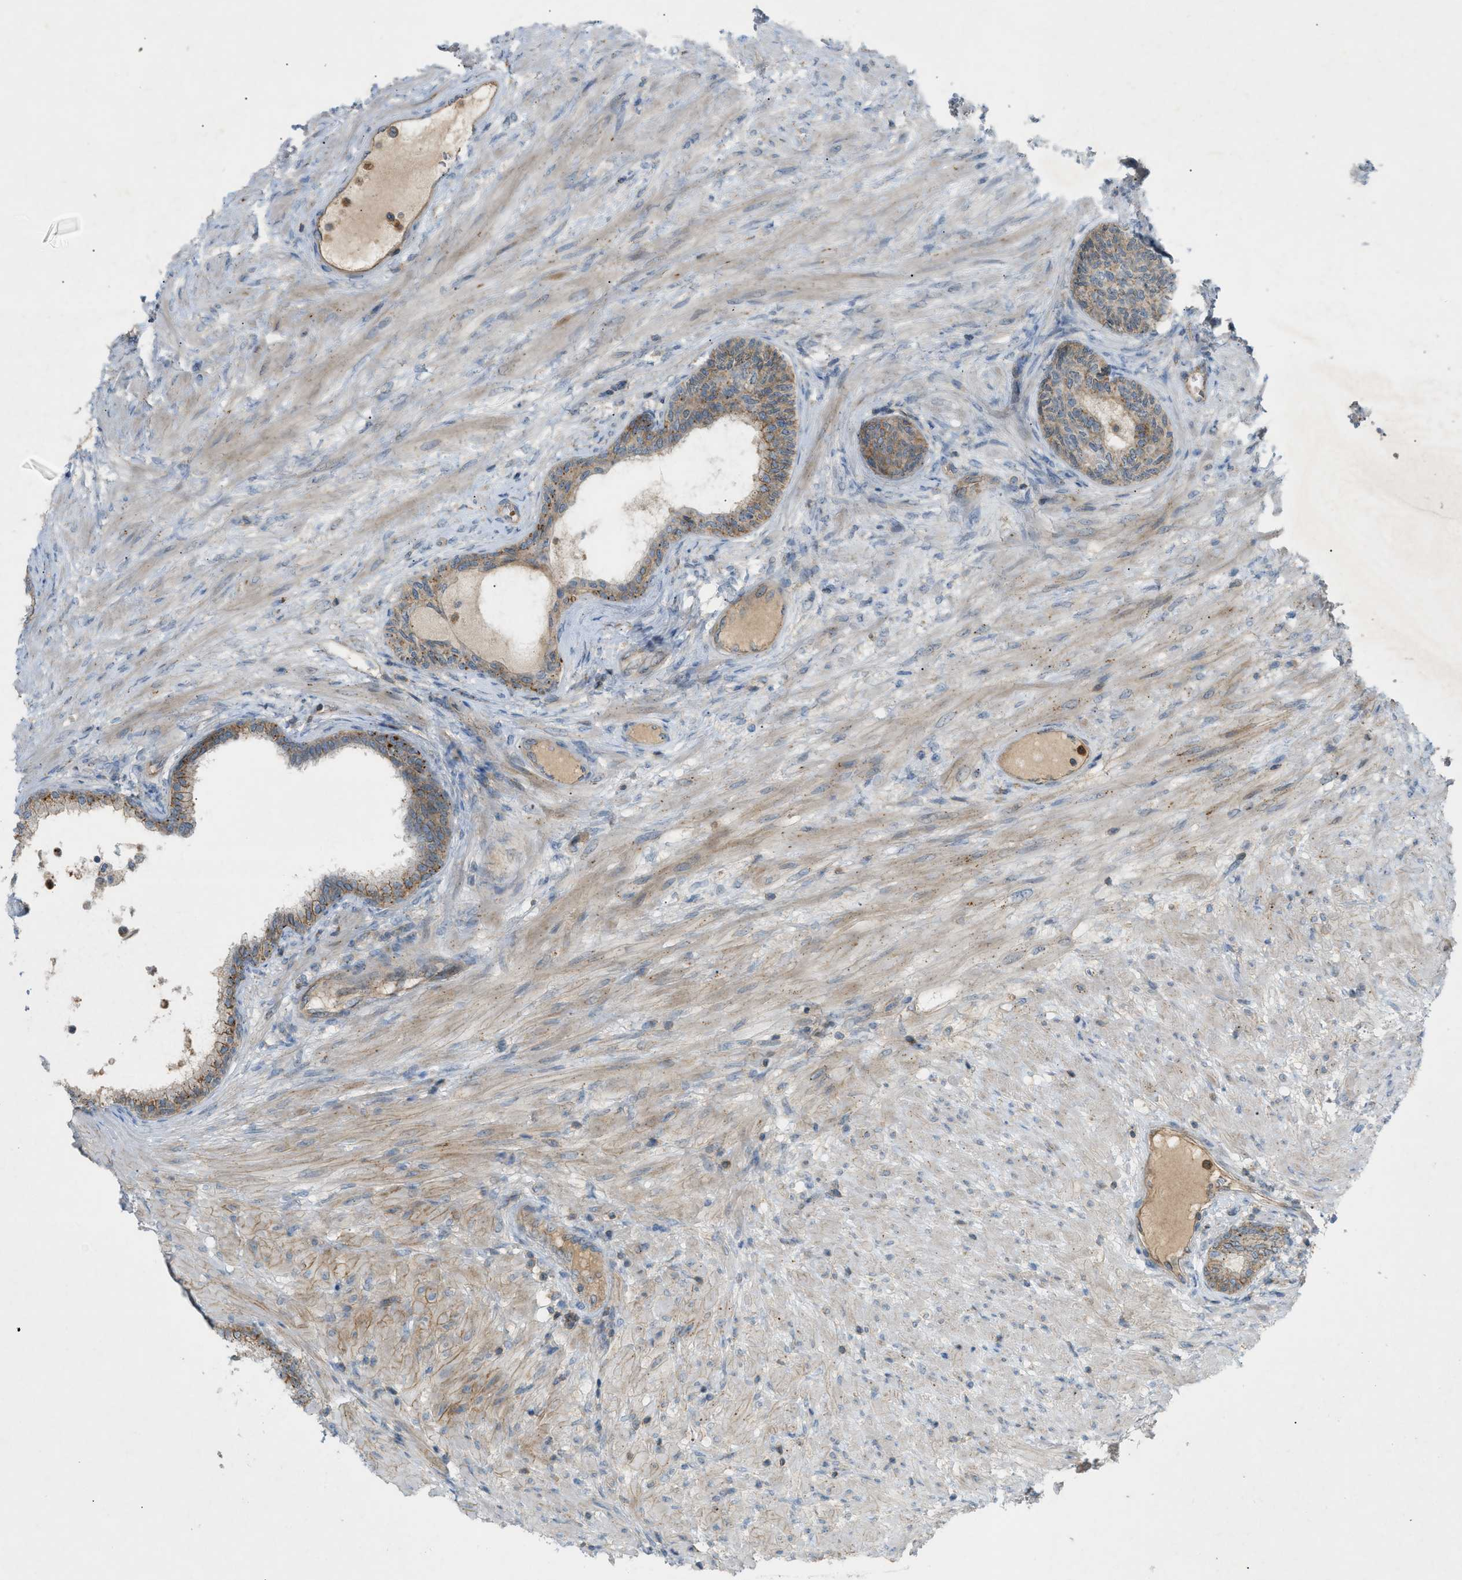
{"staining": {"intensity": "moderate", "quantity": ">75%", "location": "cytoplasmic/membranous"}, "tissue": "prostate", "cell_type": "Glandular cells", "image_type": "normal", "snomed": [{"axis": "morphology", "description": "Normal tissue, NOS"}, {"axis": "topography", "description": "Prostate"}], "caption": "Immunohistochemistry (IHC) histopathology image of benign prostate: prostate stained using IHC exhibits medium levels of moderate protein expression localized specifically in the cytoplasmic/membranous of glandular cells, appearing as a cytoplasmic/membranous brown color.", "gene": "GRK6", "patient": {"sex": "male", "age": 76}}